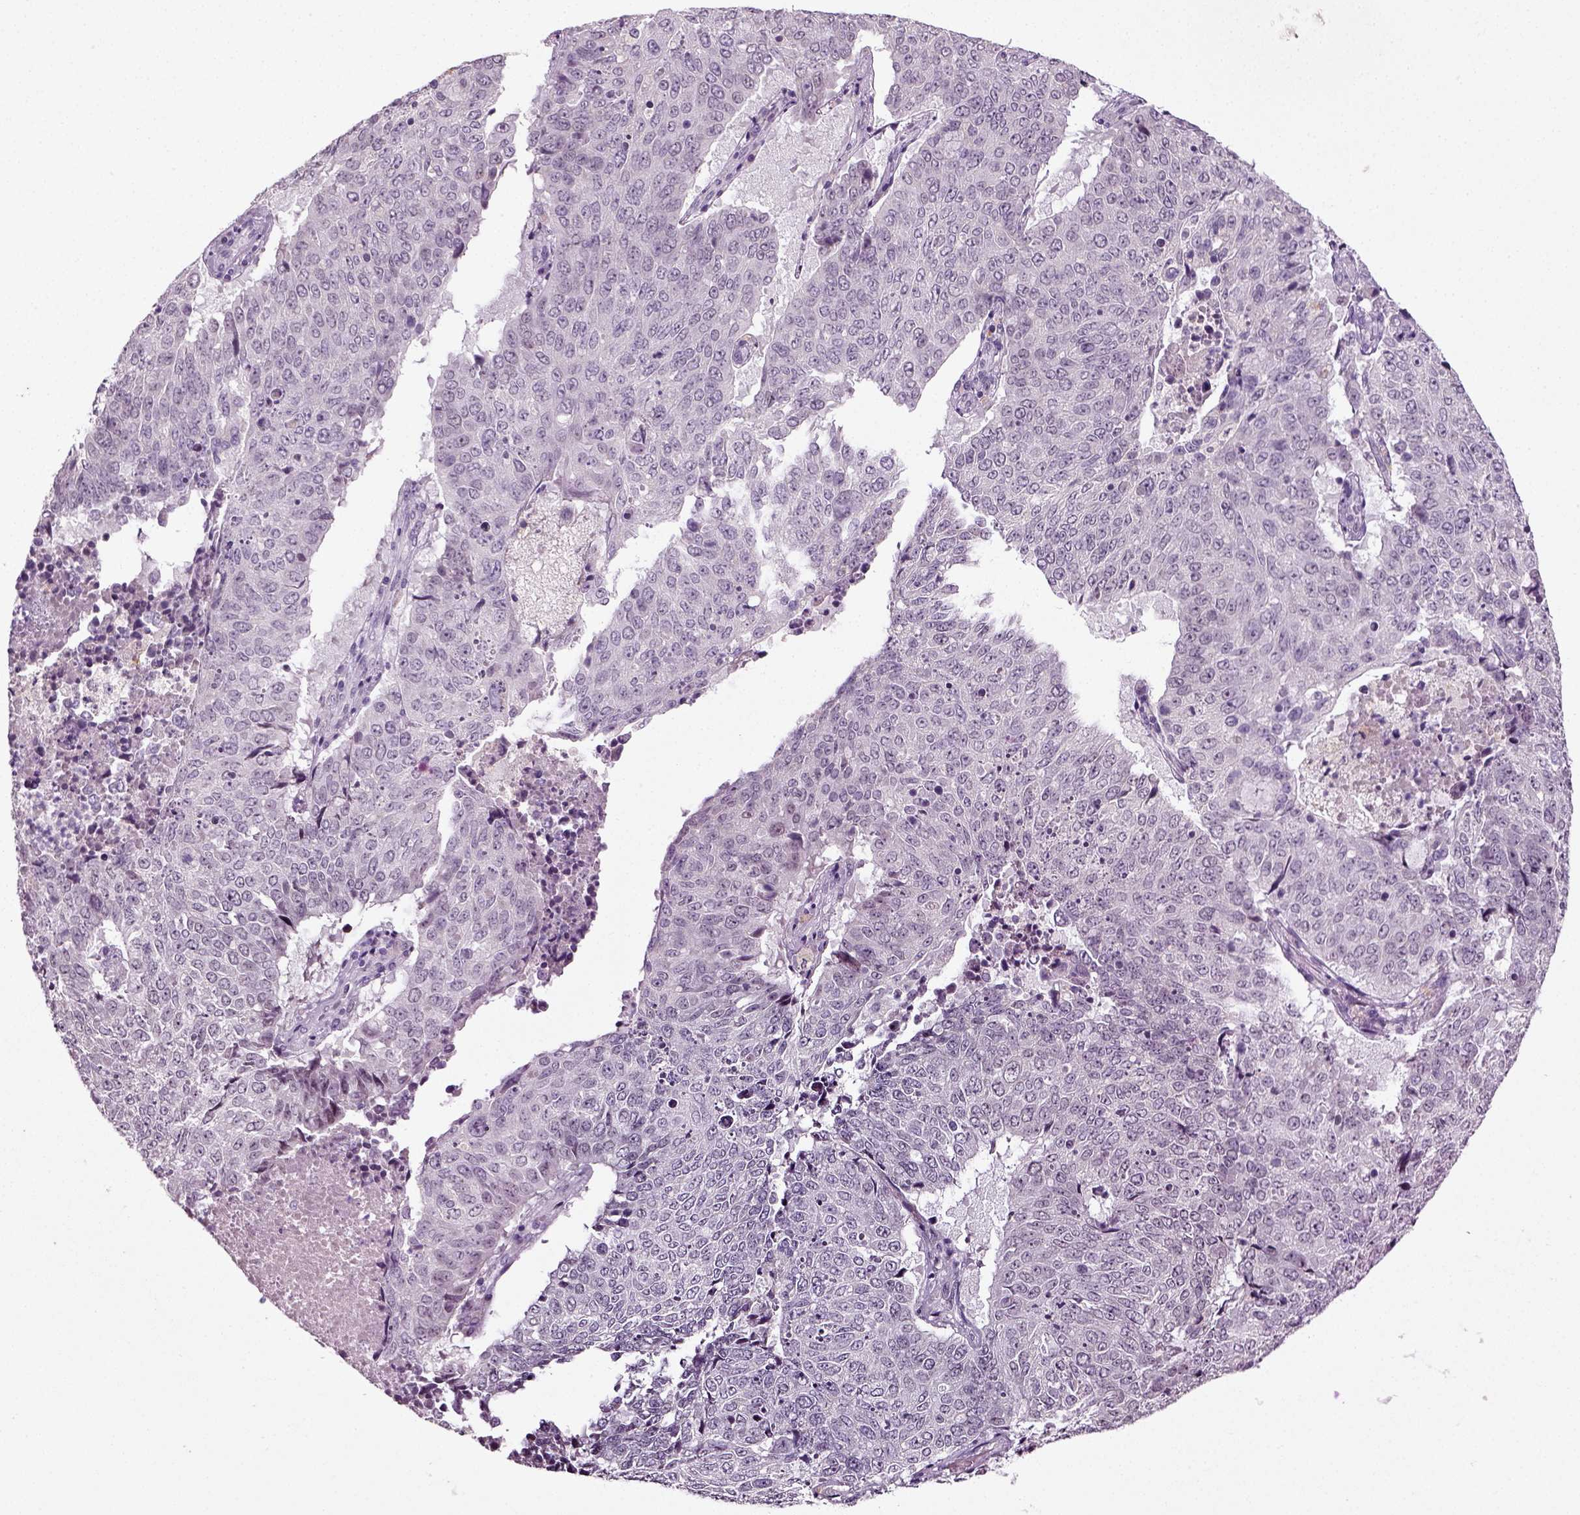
{"staining": {"intensity": "negative", "quantity": "none", "location": "none"}, "tissue": "lung cancer", "cell_type": "Tumor cells", "image_type": "cancer", "snomed": [{"axis": "morphology", "description": "Normal tissue, NOS"}, {"axis": "morphology", "description": "Squamous cell carcinoma, NOS"}, {"axis": "topography", "description": "Bronchus"}, {"axis": "topography", "description": "Lung"}], "caption": "This is an immunohistochemistry micrograph of lung cancer (squamous cell carcinoma). There is no positivity in tumor cells.", "gene": "SYNGAP1", "patient": {"sex": "male", "age": 64}}